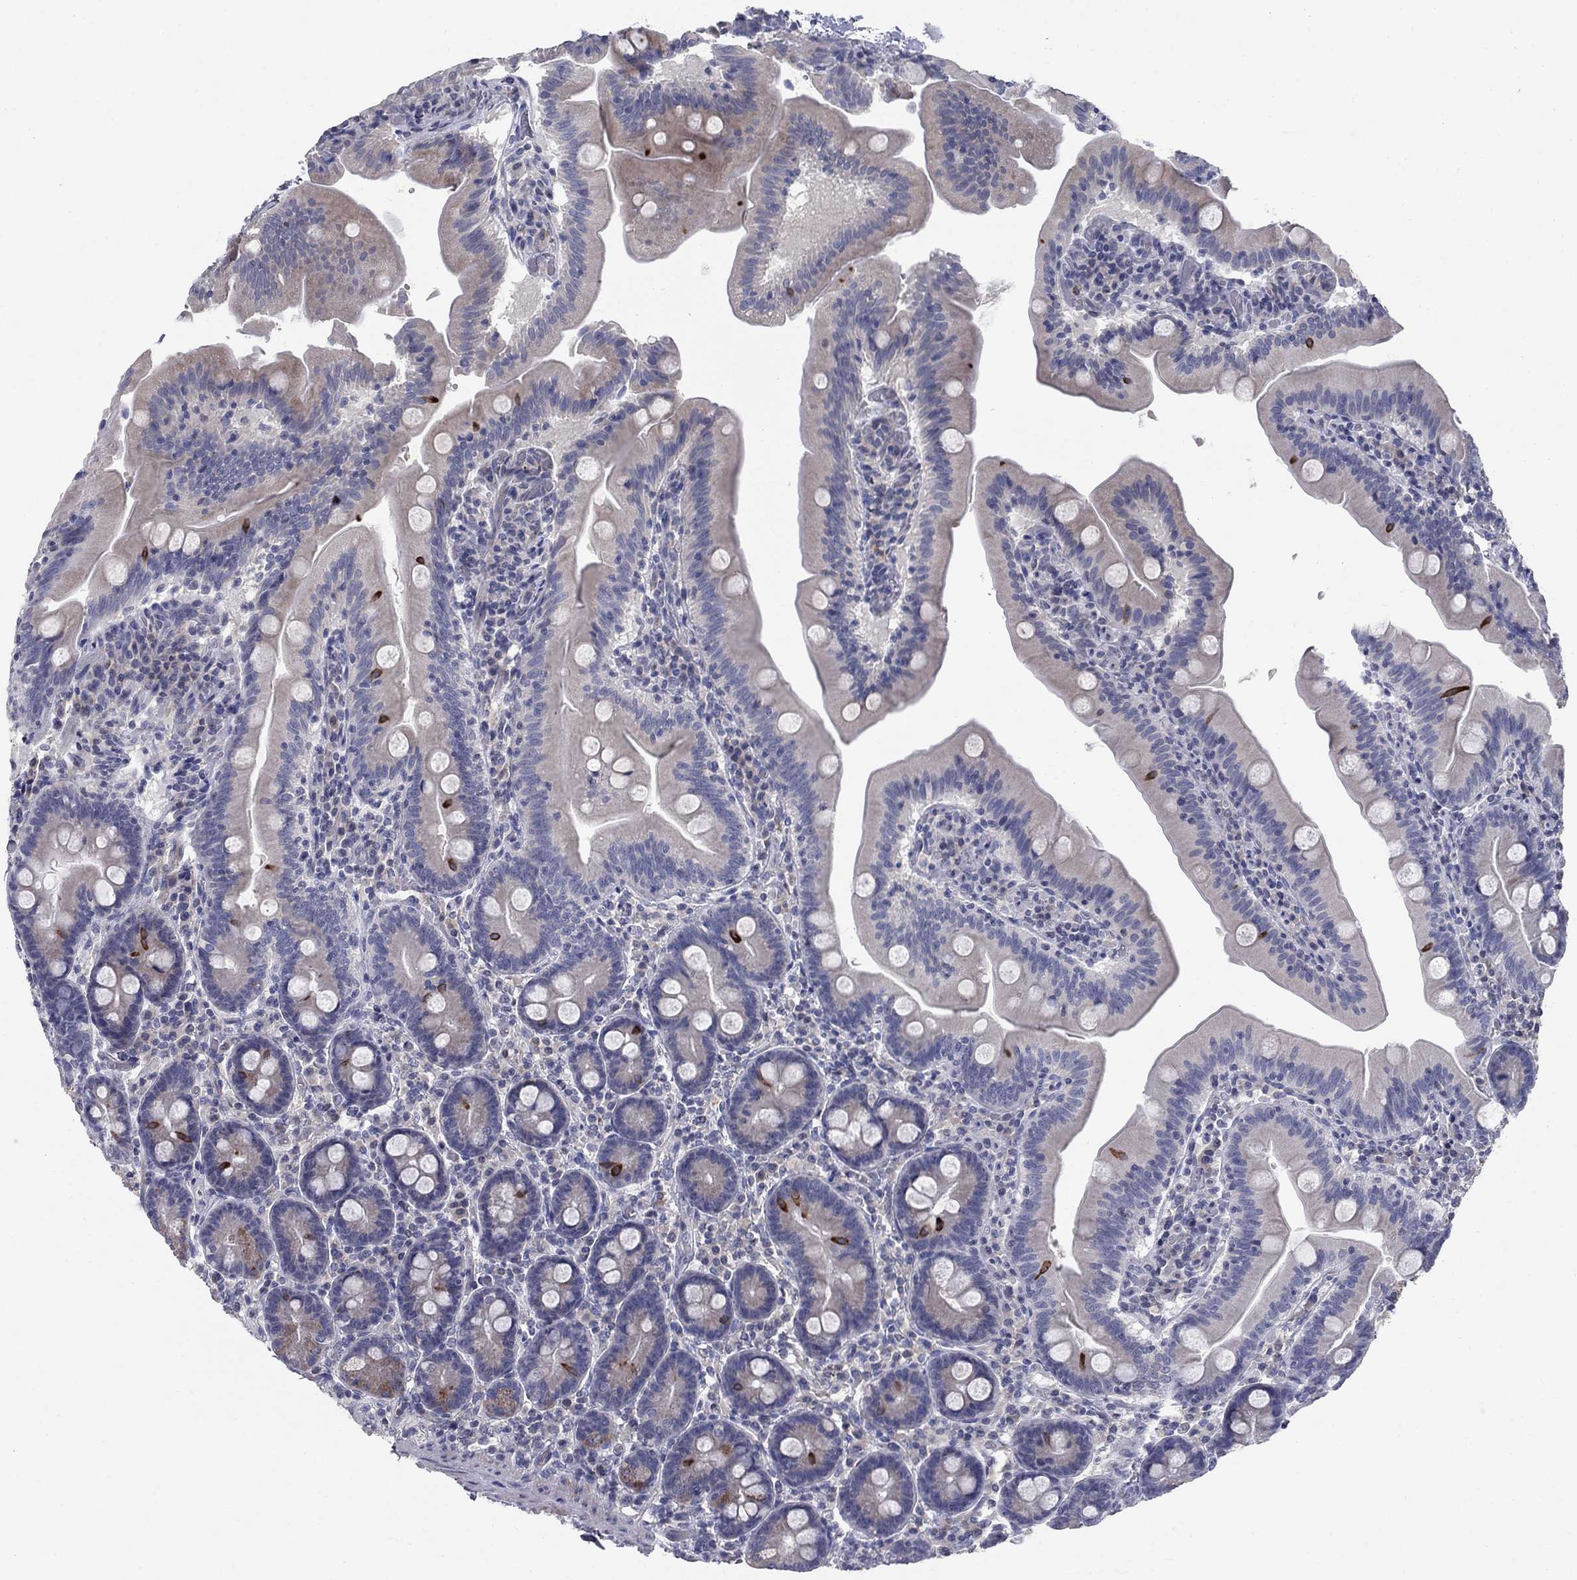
{"staining": {"intensity": "weak", "quantity": "<25%", "location": "cytoplasmic/membranous"}, "tissue": "small intestine", "cell_type": "Glandular cells", "image_type": "normal", "snomed": [{"axis": "morphology", "description": "Normal tissue, NOS"}, {"axis": "topography", "description": "Small intestine"}], "caption": "DAB (3,3'-diaminobenzidine) immunohistochemical staining of benign human small intestine demonstrates no significant expression in glandular cells. The staining was performed using DAB (3,3'-diaminobenzidine) to visualize the protein expression in brown, while the nuclei were stained in blue with hematoxylin (Magnification: 20x).", "gene": "NTRK2", "patient": {"sex": "male", "age": 37}}